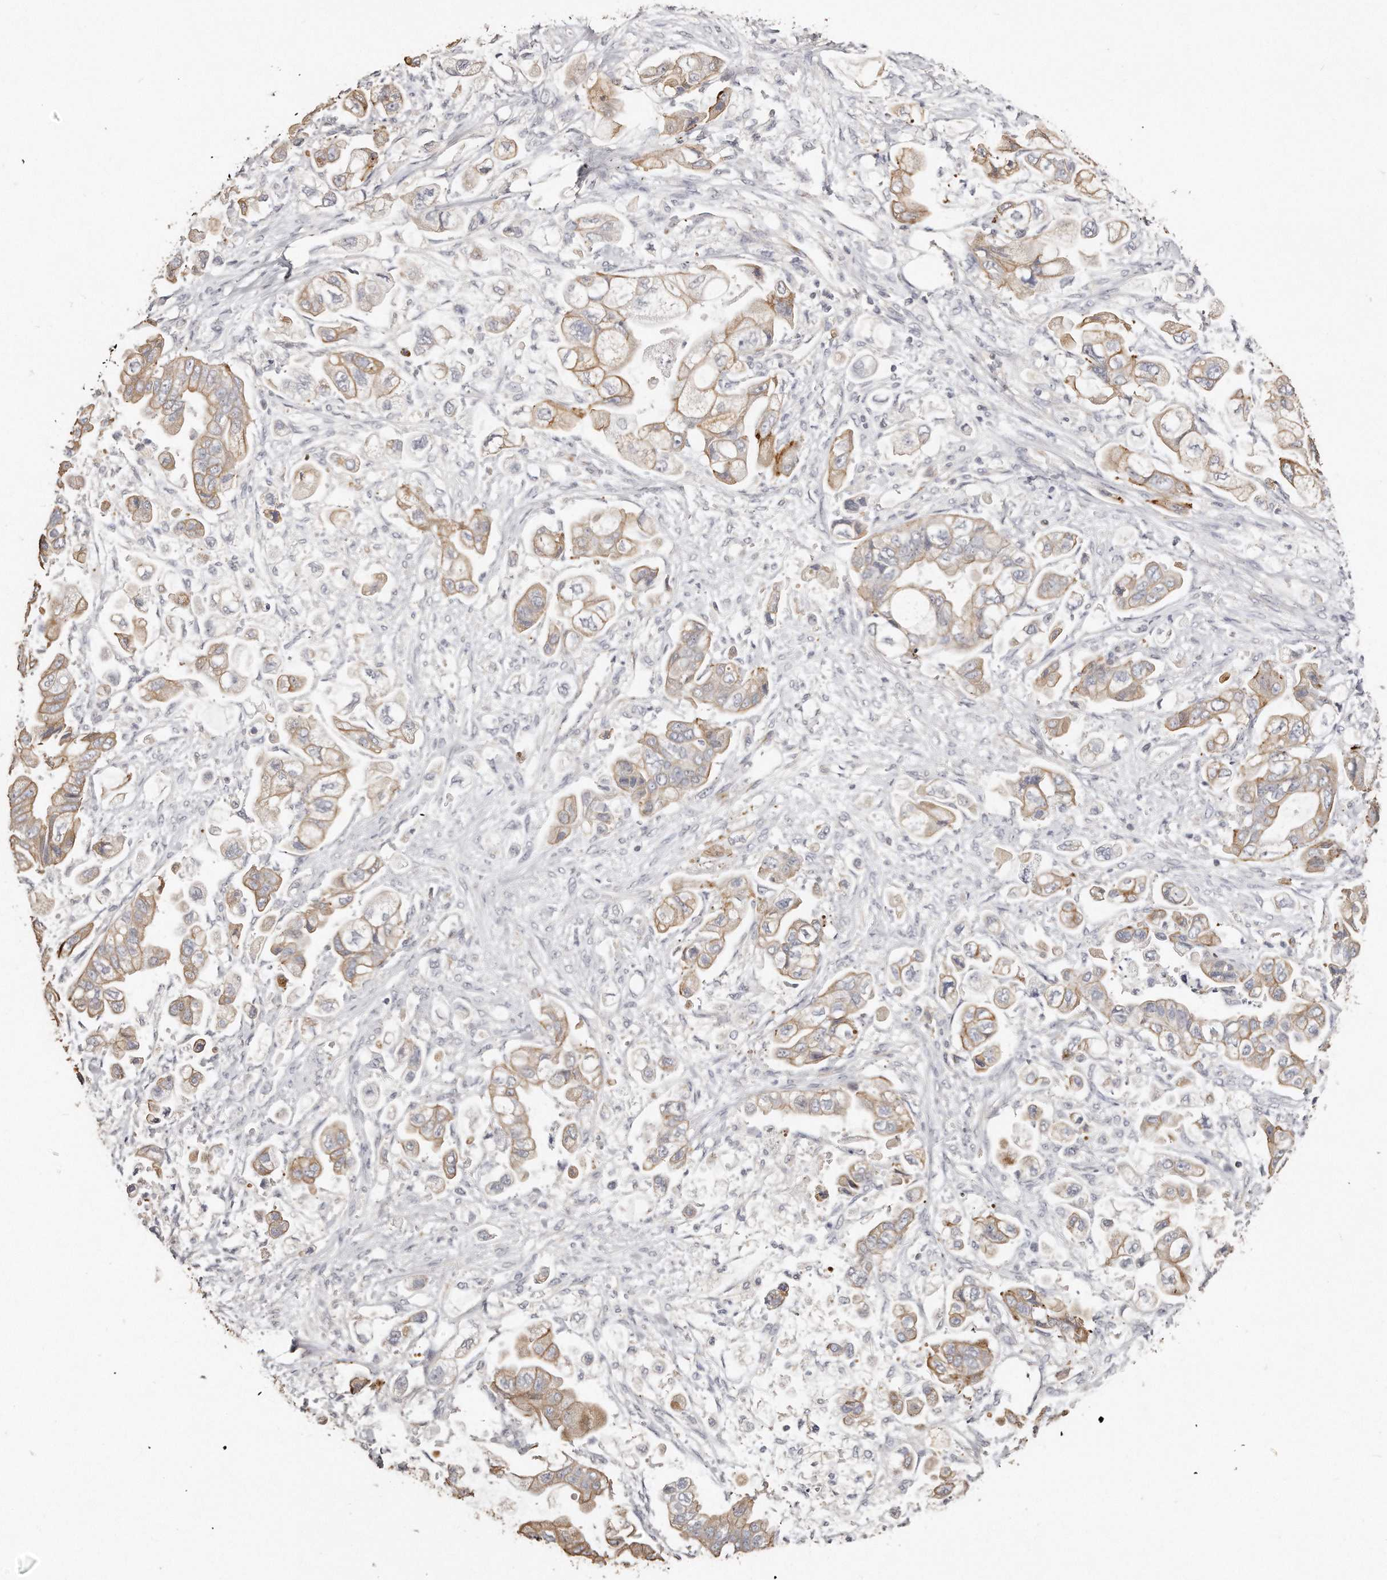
{"staining": {"intensity": "moderate", "quantity": ">75%", "location": "cytoplasmic/membranous"}, "tissue": "stomach cancer", "cell_type": "Tumor cells", "image_type": "cancer", "snomed": [{"axis": "morphology", "description": "Adenocarcinoma, NOS"}, {"axis": "topography", "description": "Stomach"}], "caption": "Immunohistochemical staining of human stomach cancer shows medium levels of moderate cytoplasmic/membranous staining in approximately >75% of tumor cells. The staining was performed using DAB (3,3'-diaminobenzidine), with brown indicating positive protein expression. Nuclei are stained blue with hematoxylin.", "gene": "ZYG11A", "patient": {"sex": "male", "age": 62}}